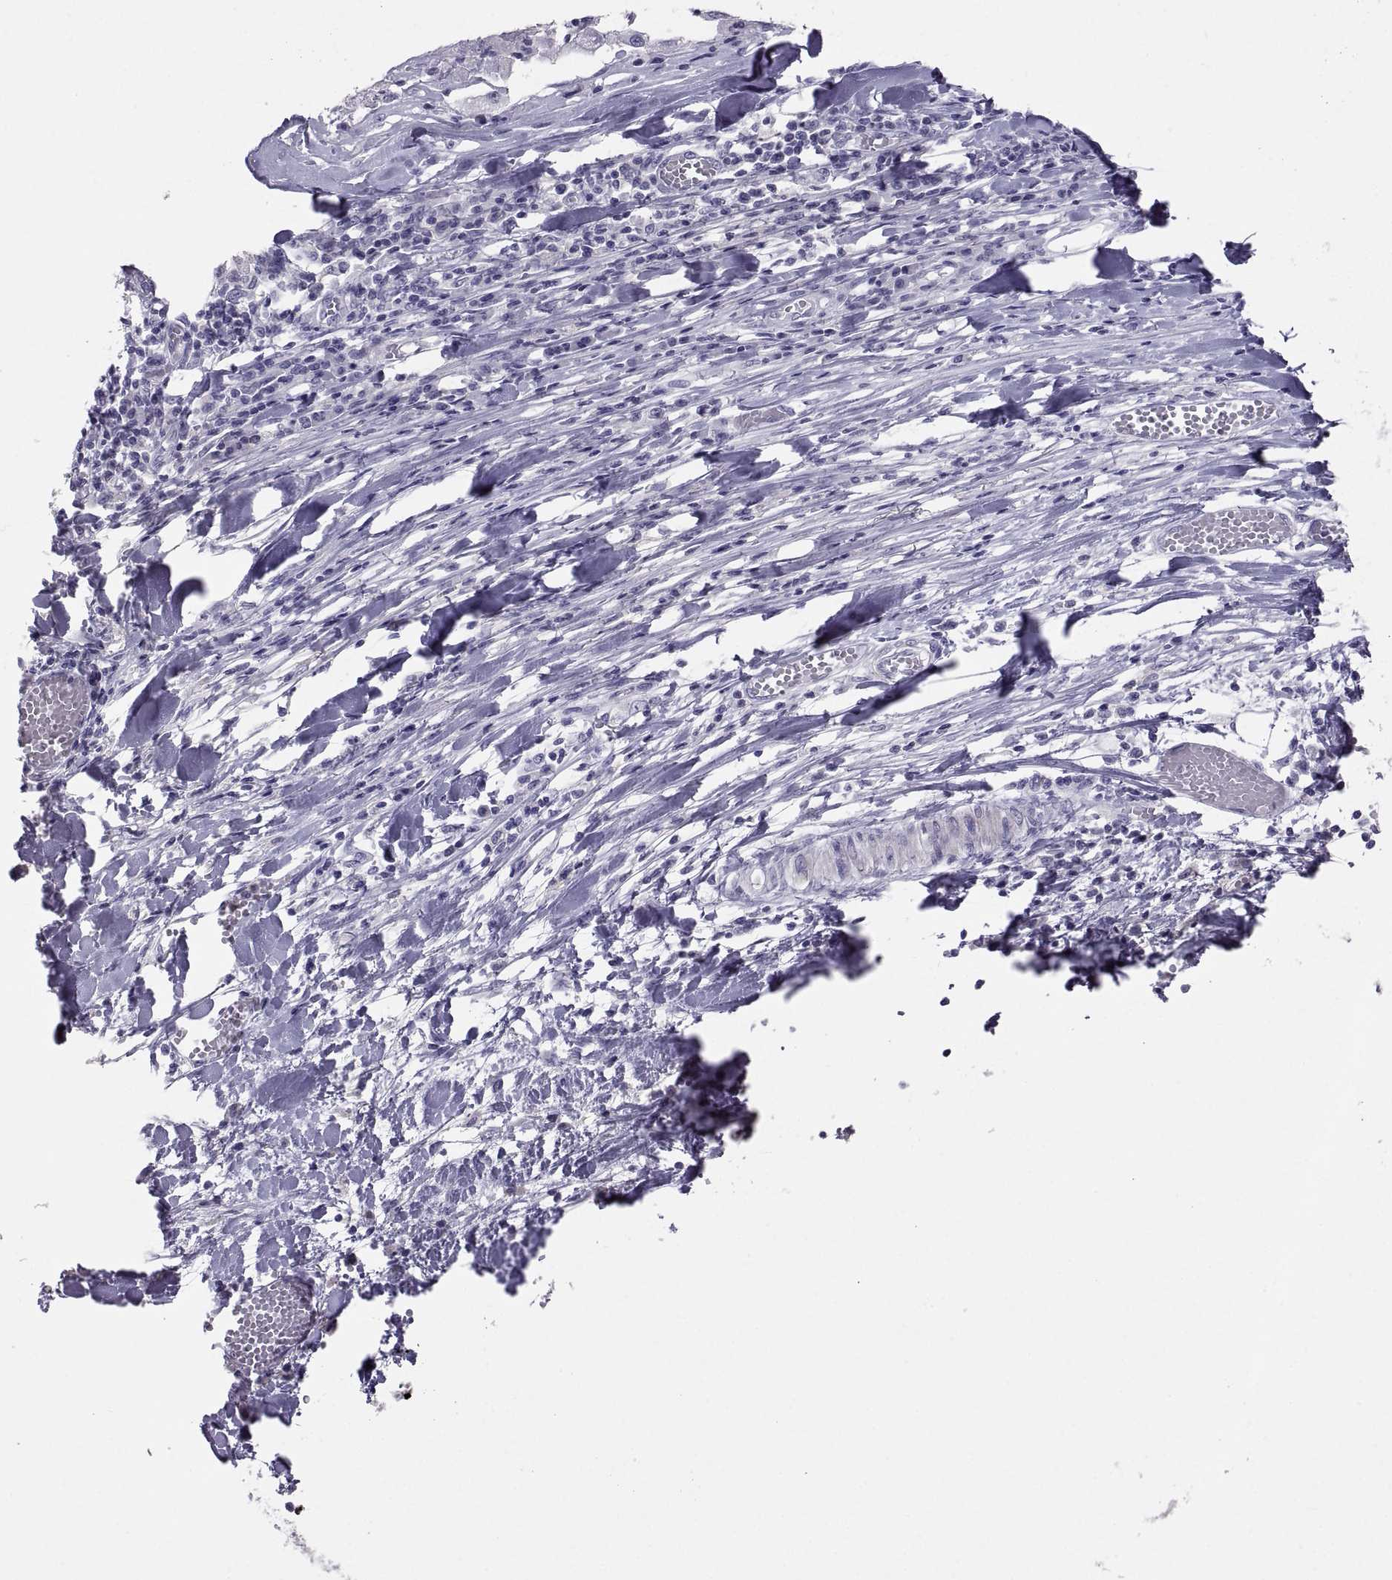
{"staining": {"intensity": "negative", "quantity": "none", "location": "none"}, "tissue": "melanoma", "cell_type": "Tumor cells", "image_type": "cancer", "snomed": [{"axis": "morphology", "description": "Malignant melanoma, Metastatic site"}, {"axis": "topography", "description": "Lymph node"}], "caption": "Photomicrograph shows no significant protein positivity in tumor cells of malignant melanoma (metastatic site). Nuclei are stained in blue.", "gene": "IGSF1", "patient": {"sex": "male", "age": 50}}